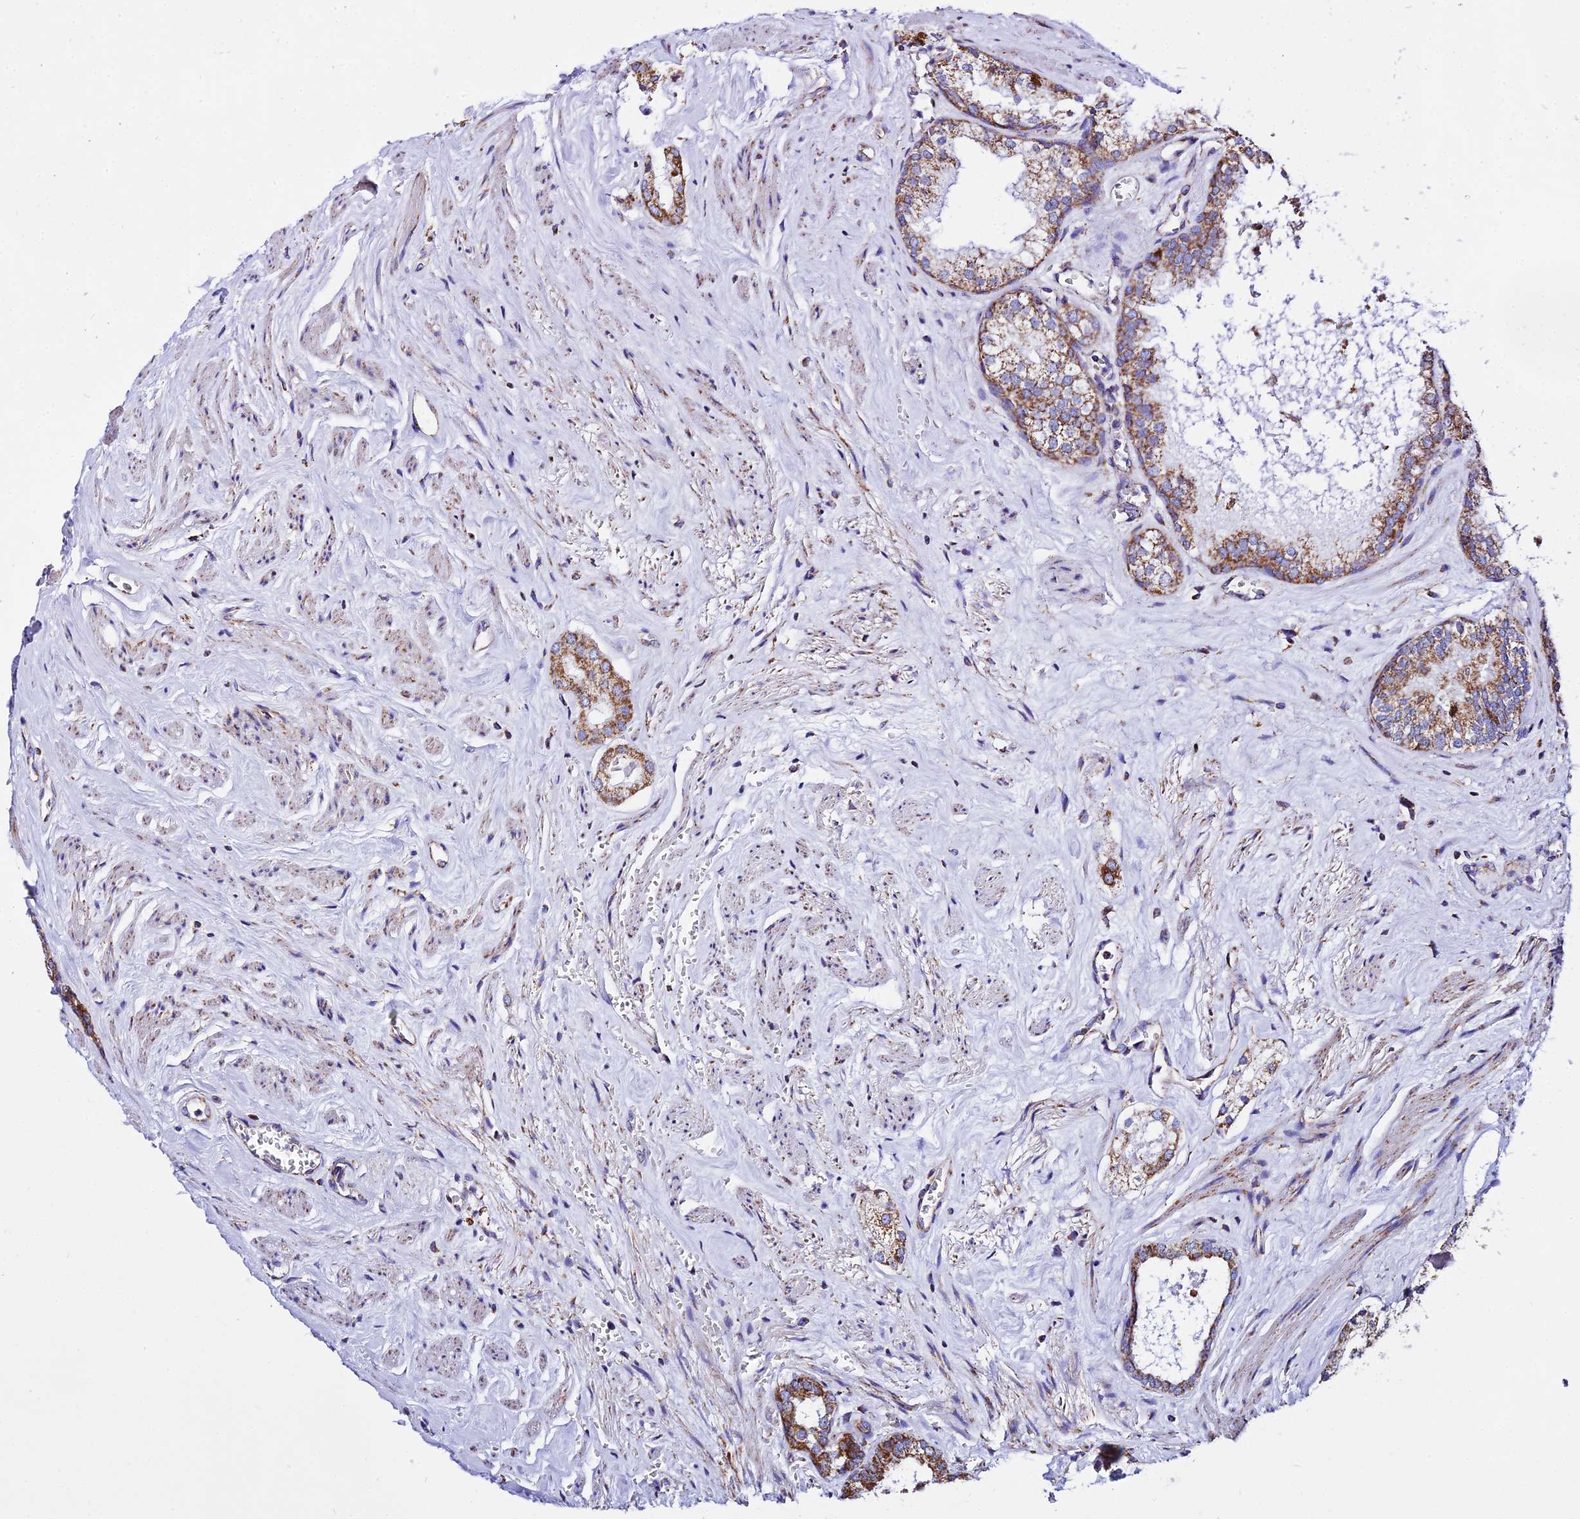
{"staining": {"intensity": "moderate", "quantity": ">75%", "location": "cytoplasmic/membranous"}, "tissue": "prostate cancer", "cell_type": "Tumor cells", "image_type": "cancer", "snomed": [{"axis": "morphology", "description": "Adenocarcinoma, Low grade"}, {"axis": "topography", "description": "Prostate"}], "caption": "Prostate low-grade adenocarcinoma tissue reveals moderate cytoplasmic/membranous expression in about >75% of tumor cells, visualized by immunohistochemistry.", "gene": "ATP5PD", "patient": {"sex": "male", "age": 68}}